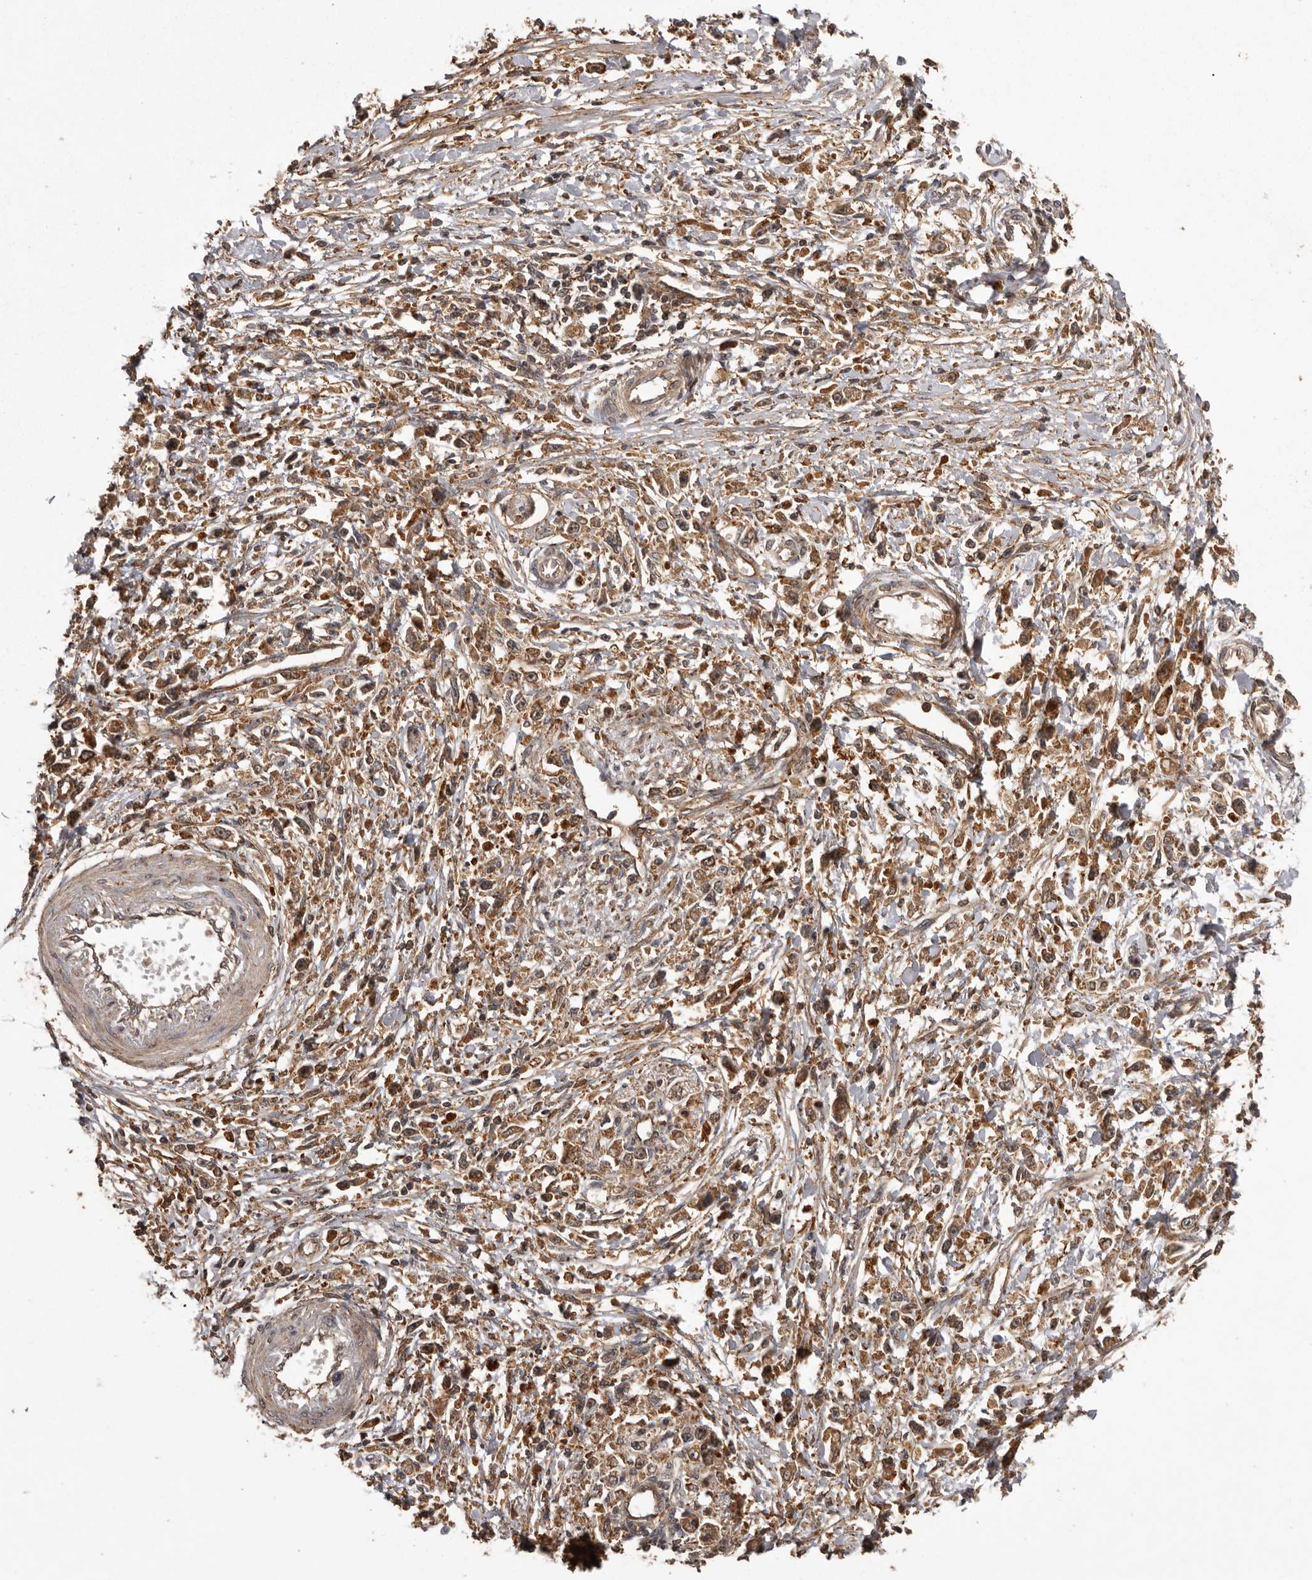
{"staining": {"intensity": "moderate", "quantity": ">75%", "location": "cytoplasmic/membranous"}, "tissue": "stomach cancer", "cell_type": "Tumor cells", "image_type": "cancer", "snomed": [{"axis": "morphology", "description": "Adenocarcinoma, NOS"}, {"axis": "topography", "description": "Stomach"}], "caption": "This is an image of immunohistochemistry staining of adenocarcinoma (stomach), which shows moderate expression in the cytoplasmic/membranous of tumor cells.", "gene": "SLC22A3", "patient": {"sex": "female", "age": 59}}